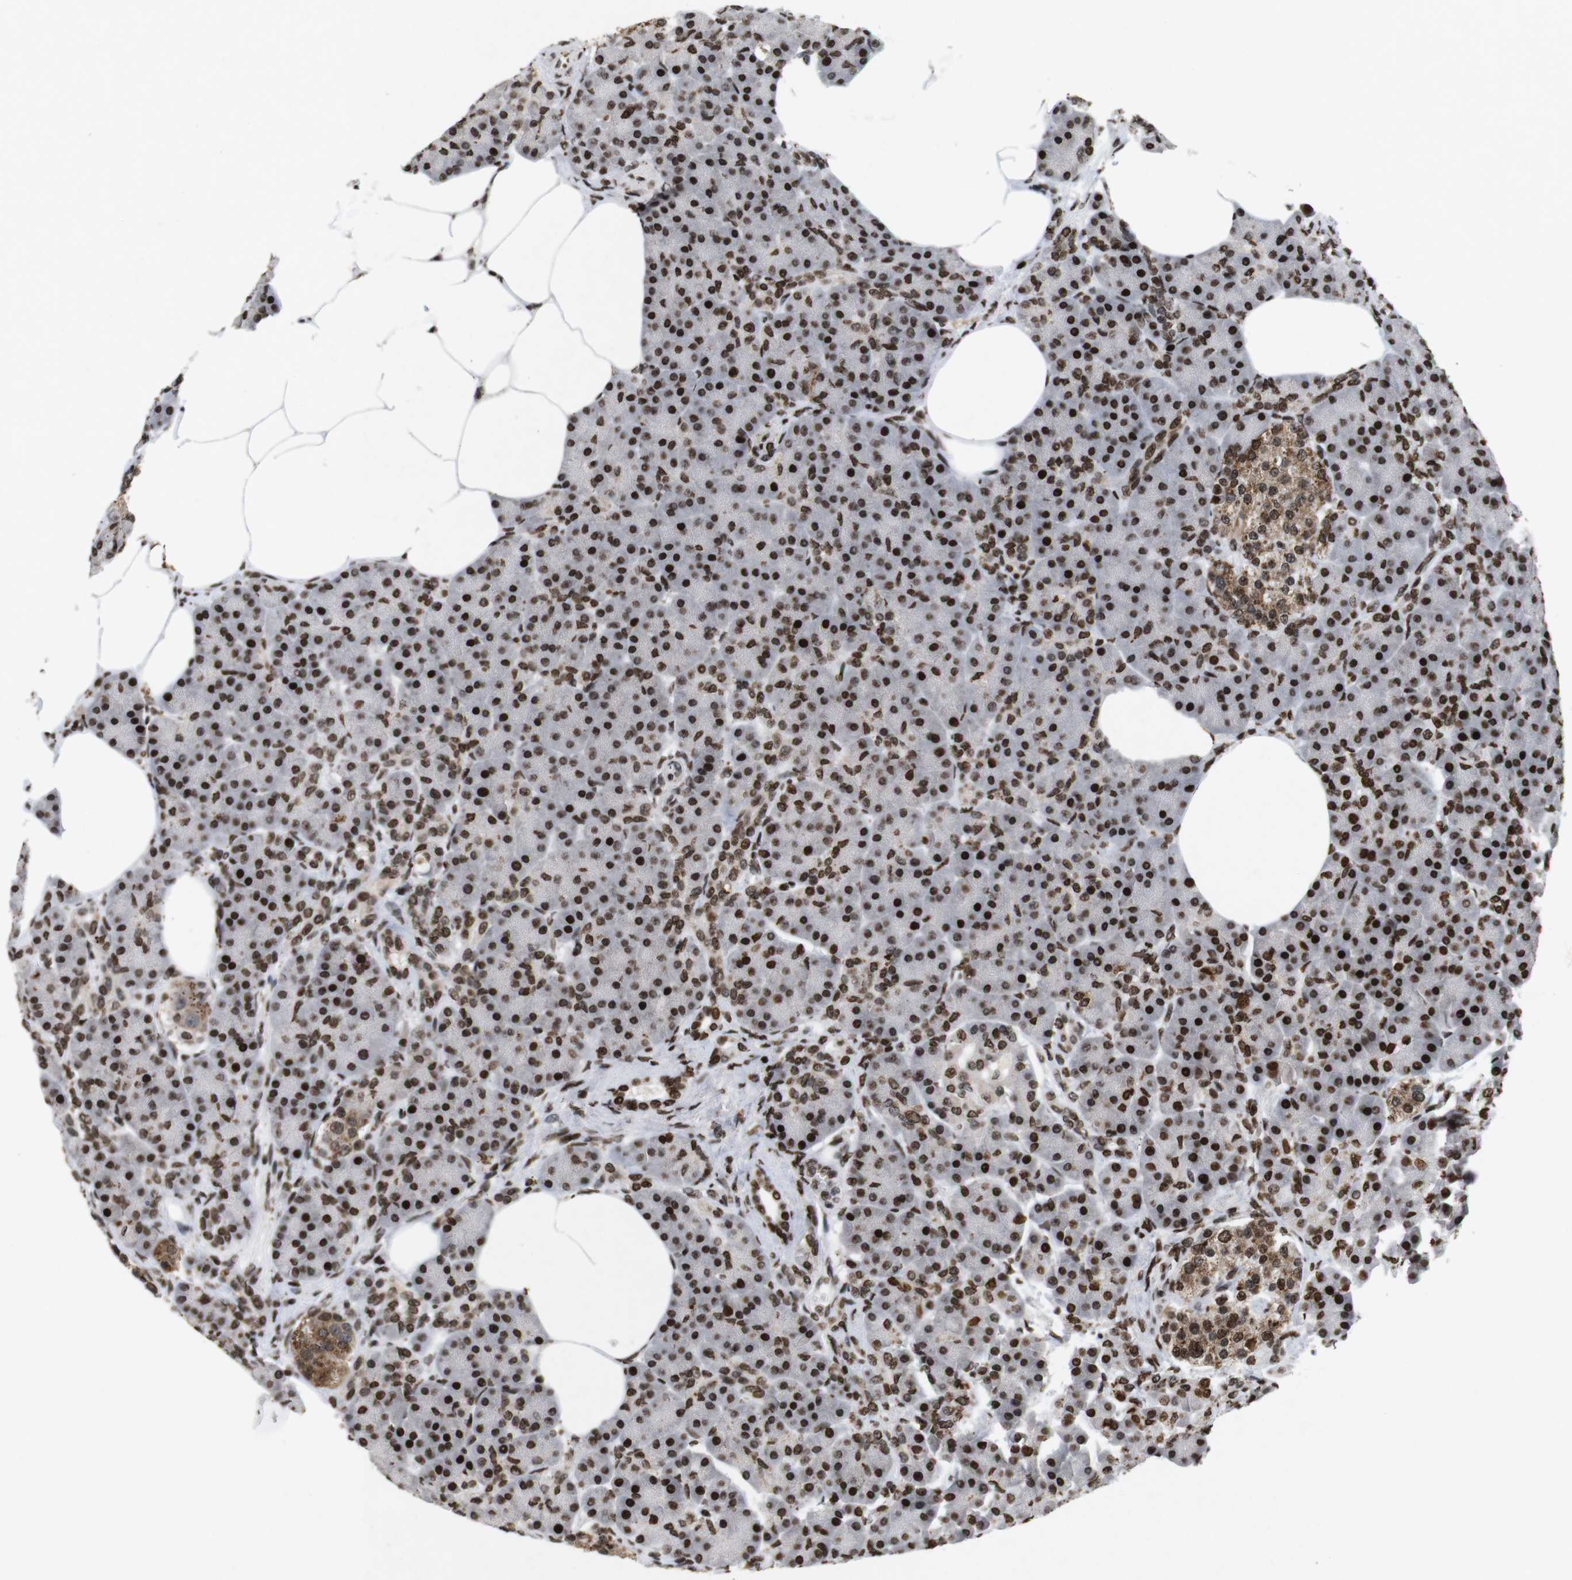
{"staining": {"intensity": "strong", "quantity": ">75%", "location": "nuclear"}, "tissue": "pancreas", "cell_type": "Exocrine glandular cells", "image_type": "normal", "snomed": [{"axis": "morphology", "description": "Normal tissue, NOS"}, {"axis": "topography", "description": "Pancreas"}], "caption": "Pancreas stained with a brown dye exhibits strong nuclear positive staining in approximately >75% of exocrine glandular cells.", "gene": "MAGEH1", "patient": {"sex": "female", "age": 70}}